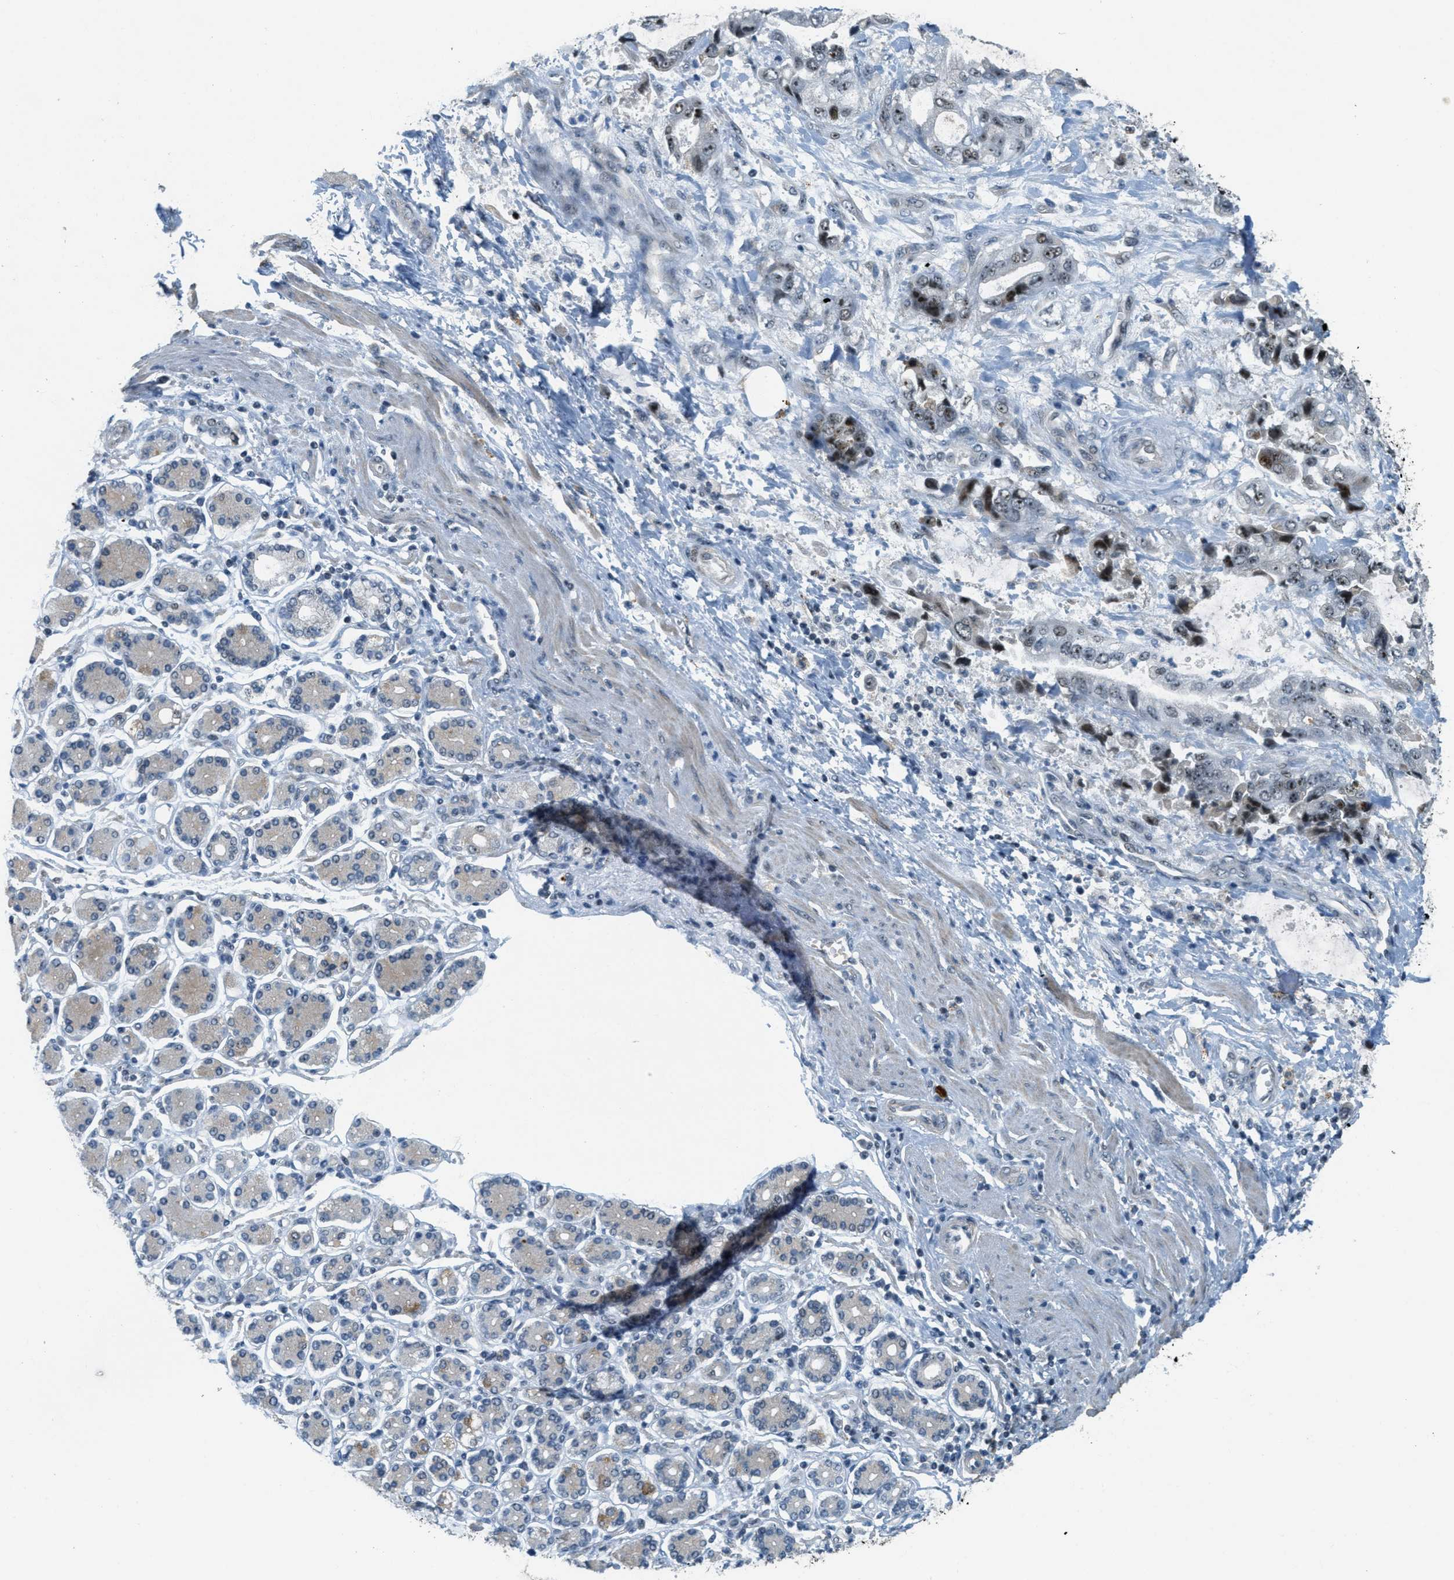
{"staining": {"intensity": "strong", "quantity": "25%-75%", "location": "nuclear"}, "tissue": "stomach cancer", "cell_type": "Tumor cells", "image_type": "cancer", "snomed": [{"axis": "morphology", "description": "Normal tissue, NOS"}, {"axis": "morphology", "description": "Adenocarcinoma, NOS"}, {"axis": "topography", "description": "Stomach"}], "caption": "Stomach adenocarcinoma stained with a brown dye reveals strong nuclear positive expression in about 25%-75% of tumor cells.", "gene": "DDX47", "patient": {"sex": "male", "age": 62}}